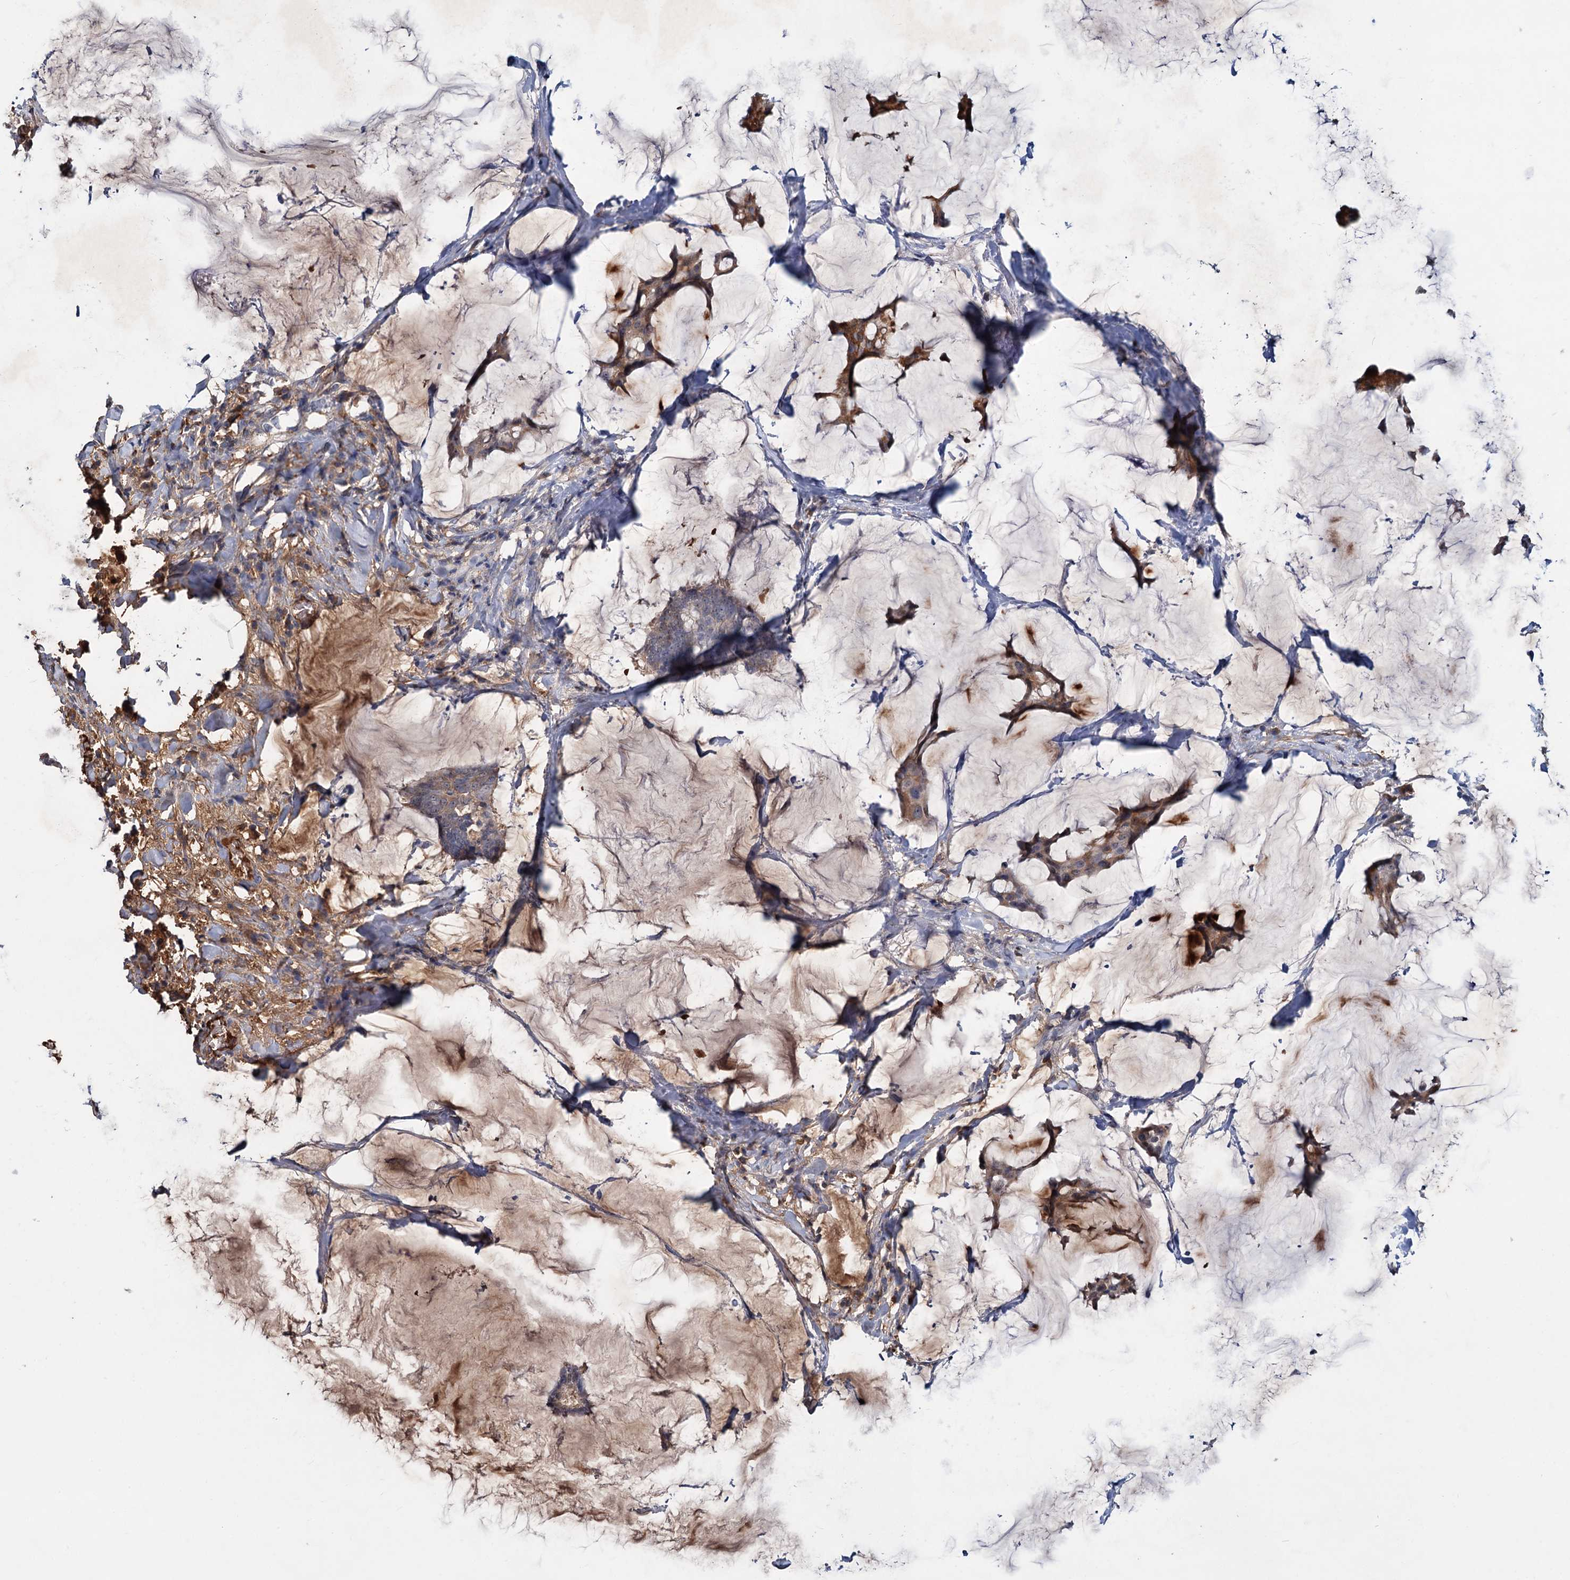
{"staining": {"intensity": "moderate", "quantity": "25%-75%", "location": "cytoplasmic/membranous"}, "tissue": "breast cancer", "cell_type": "Tumor cells", "image_type": "cancer", "snomed": [{"axis": "morphology", "description": "Duct carcinoma"}, {"axis": "topography", "description": "Breast"}], "caption": "This histopathology image shows immunohistochemistry staining of breast cancer (invasive ductal carcinoma), with medium moderate cytoplasmic/membranous positivity in approximately 25%-75% of tumor cells.", "gene": "CHRD", "patient": {"sex": "female", "age": 93}}